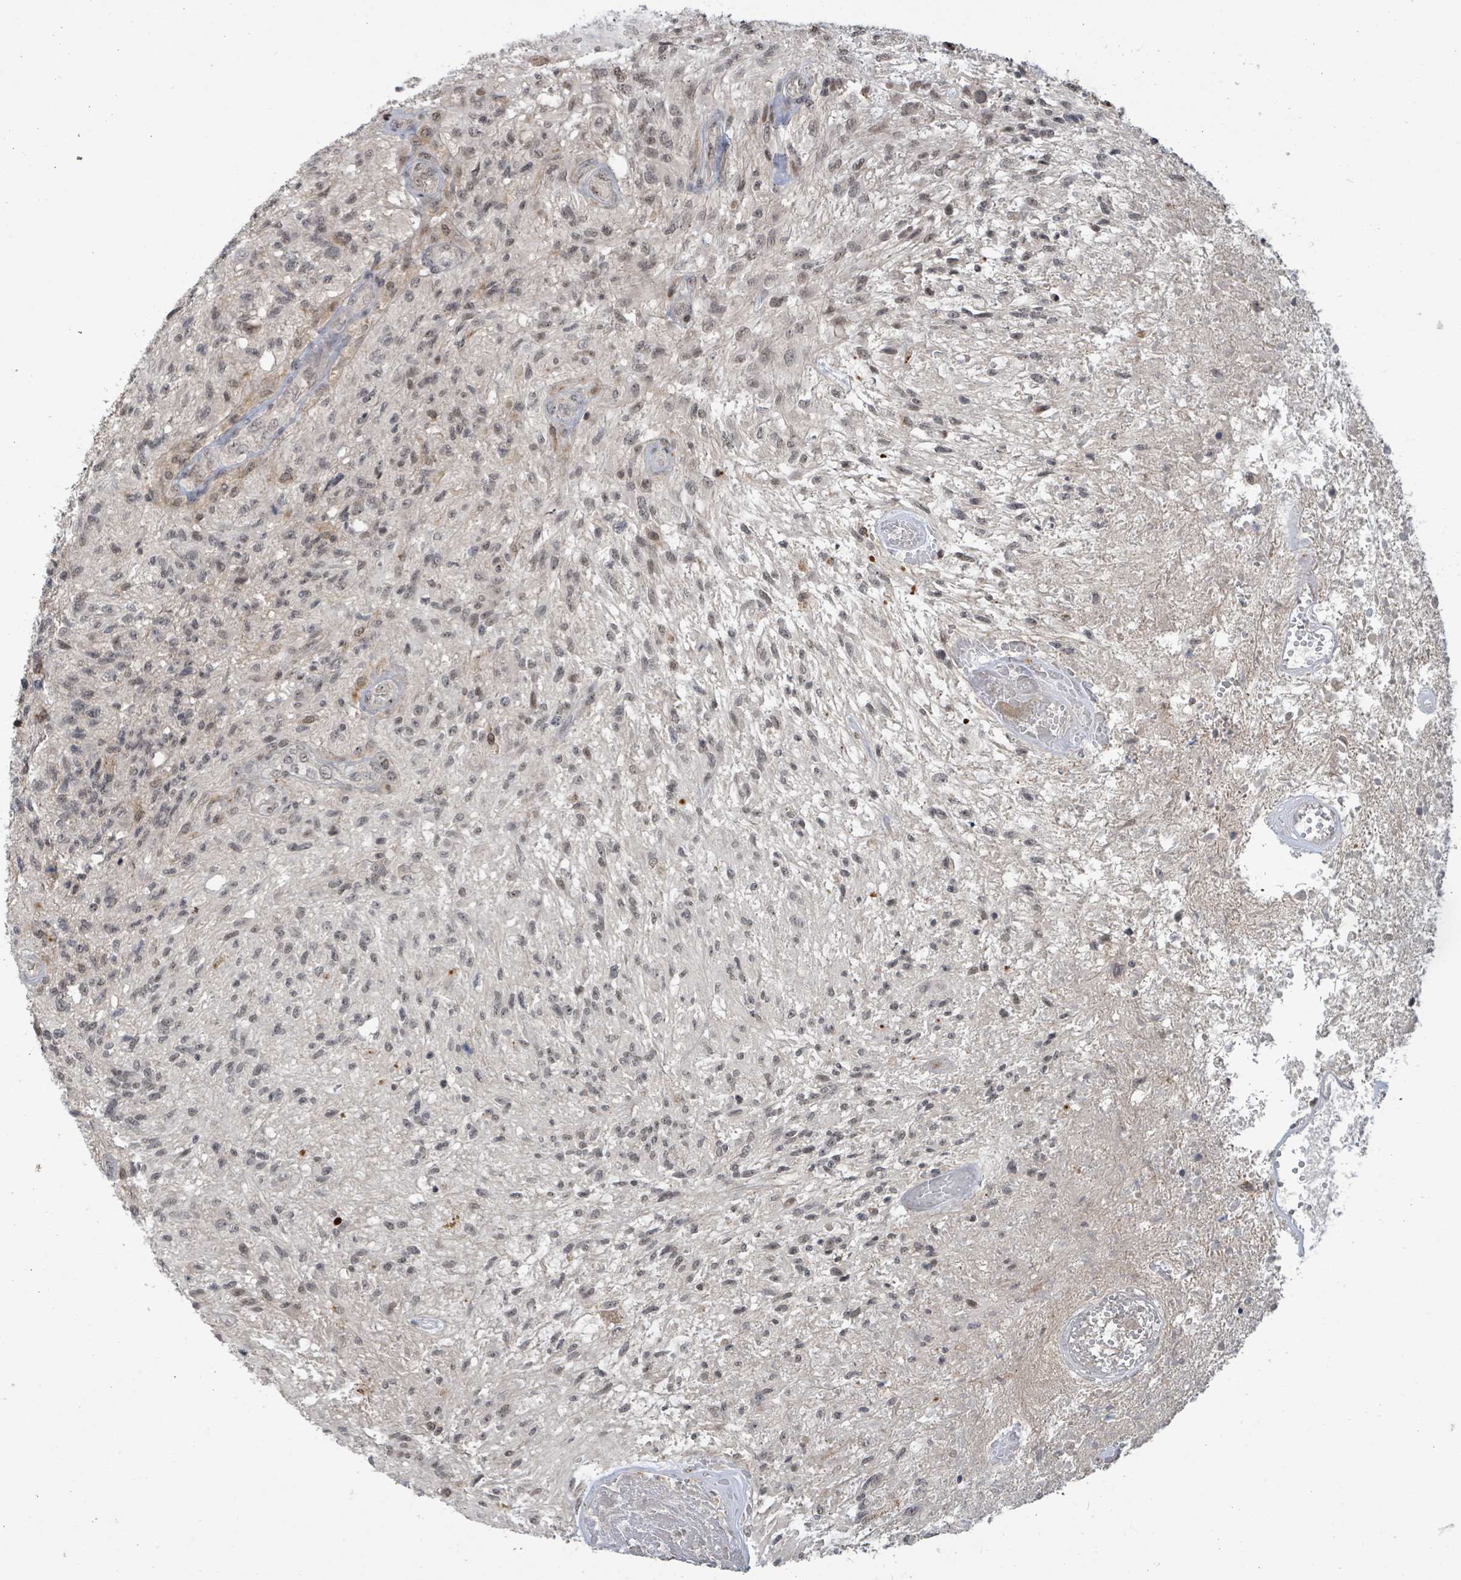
{"staining": {"intensity": "weak", "quantity": ">75%", "location": "nuclear"}, "tissue": "glioma", "cell_type": "Tumor cells", "image_type": "cancer", "snomed": [{"axis": "morphology", "description": "Glioma, malignant, High grade"}, {"axis": "topography", "description": "Brain"}], "caption": "A histopathology image of human glioma stained for a protein shows weak nuclear brown staining in tumor cells. (Stains: DAB in brown, nuclei in blue, Microscopy: brightfield microscopy at high magnification).", "gene": "ZBTB14", "patient": {"sex": "male", "age": 56}}